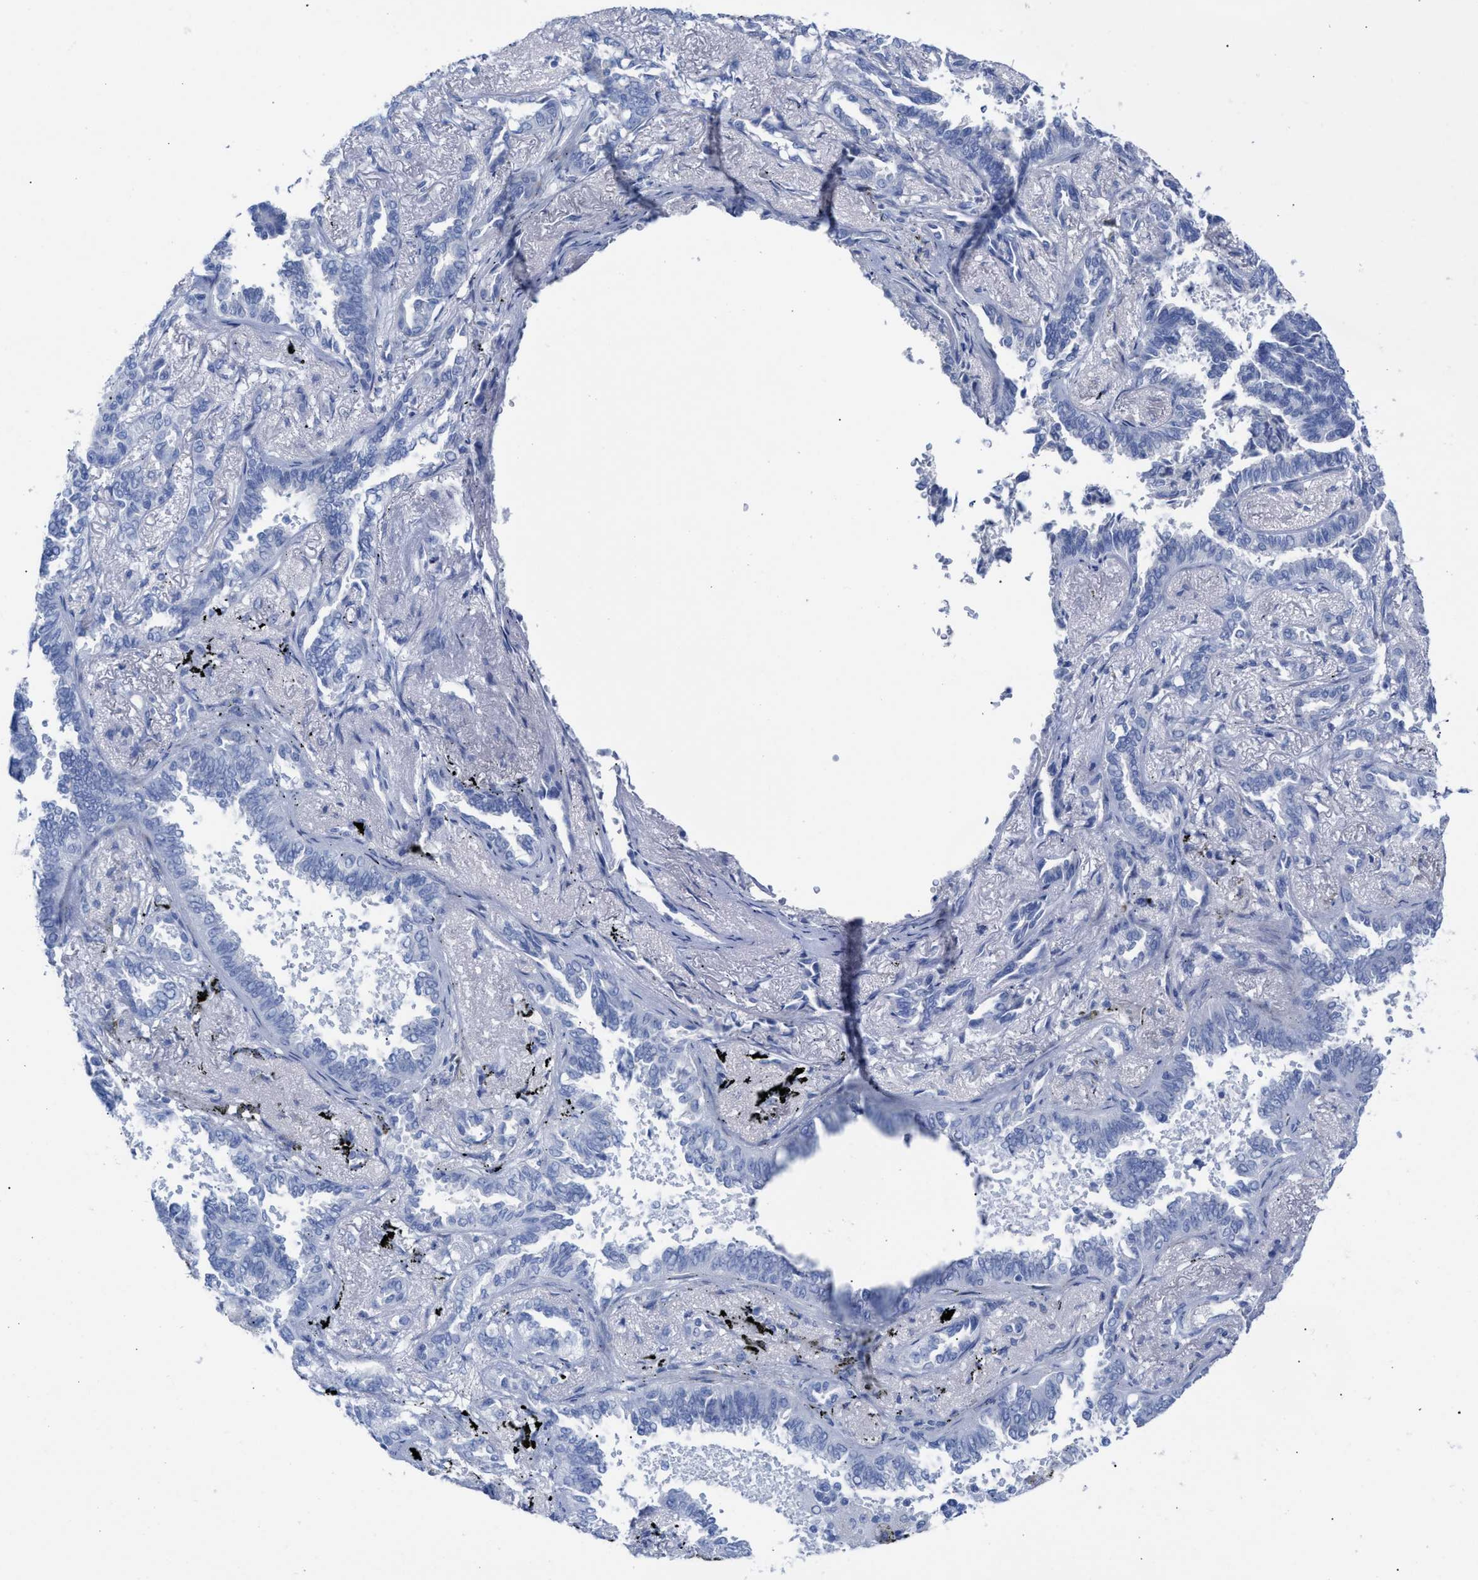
{"staining": {"intensity": "negative", "quantity": "none", "location": "none"}, "tissue": "lung cancer", "cell_type": "Tumor cells", "image_type": "cancer", "snomed": [{"axis": "morphology", "description": "Adenocarcinoma, NOS"}, {"axis": "topography", "description": "Lung"}], "caption": "Lung adenocarcinoma was stained to show a protein in brown. There is no significant expression in tumor cells. The staining was performed using DAB to visualize the protein expression in brown, while the nuclei were stained in blue with hematoxylin (Magnification: 20x).", "gene": "CPA1", "patient": {"sex": "male", "age": 59}}